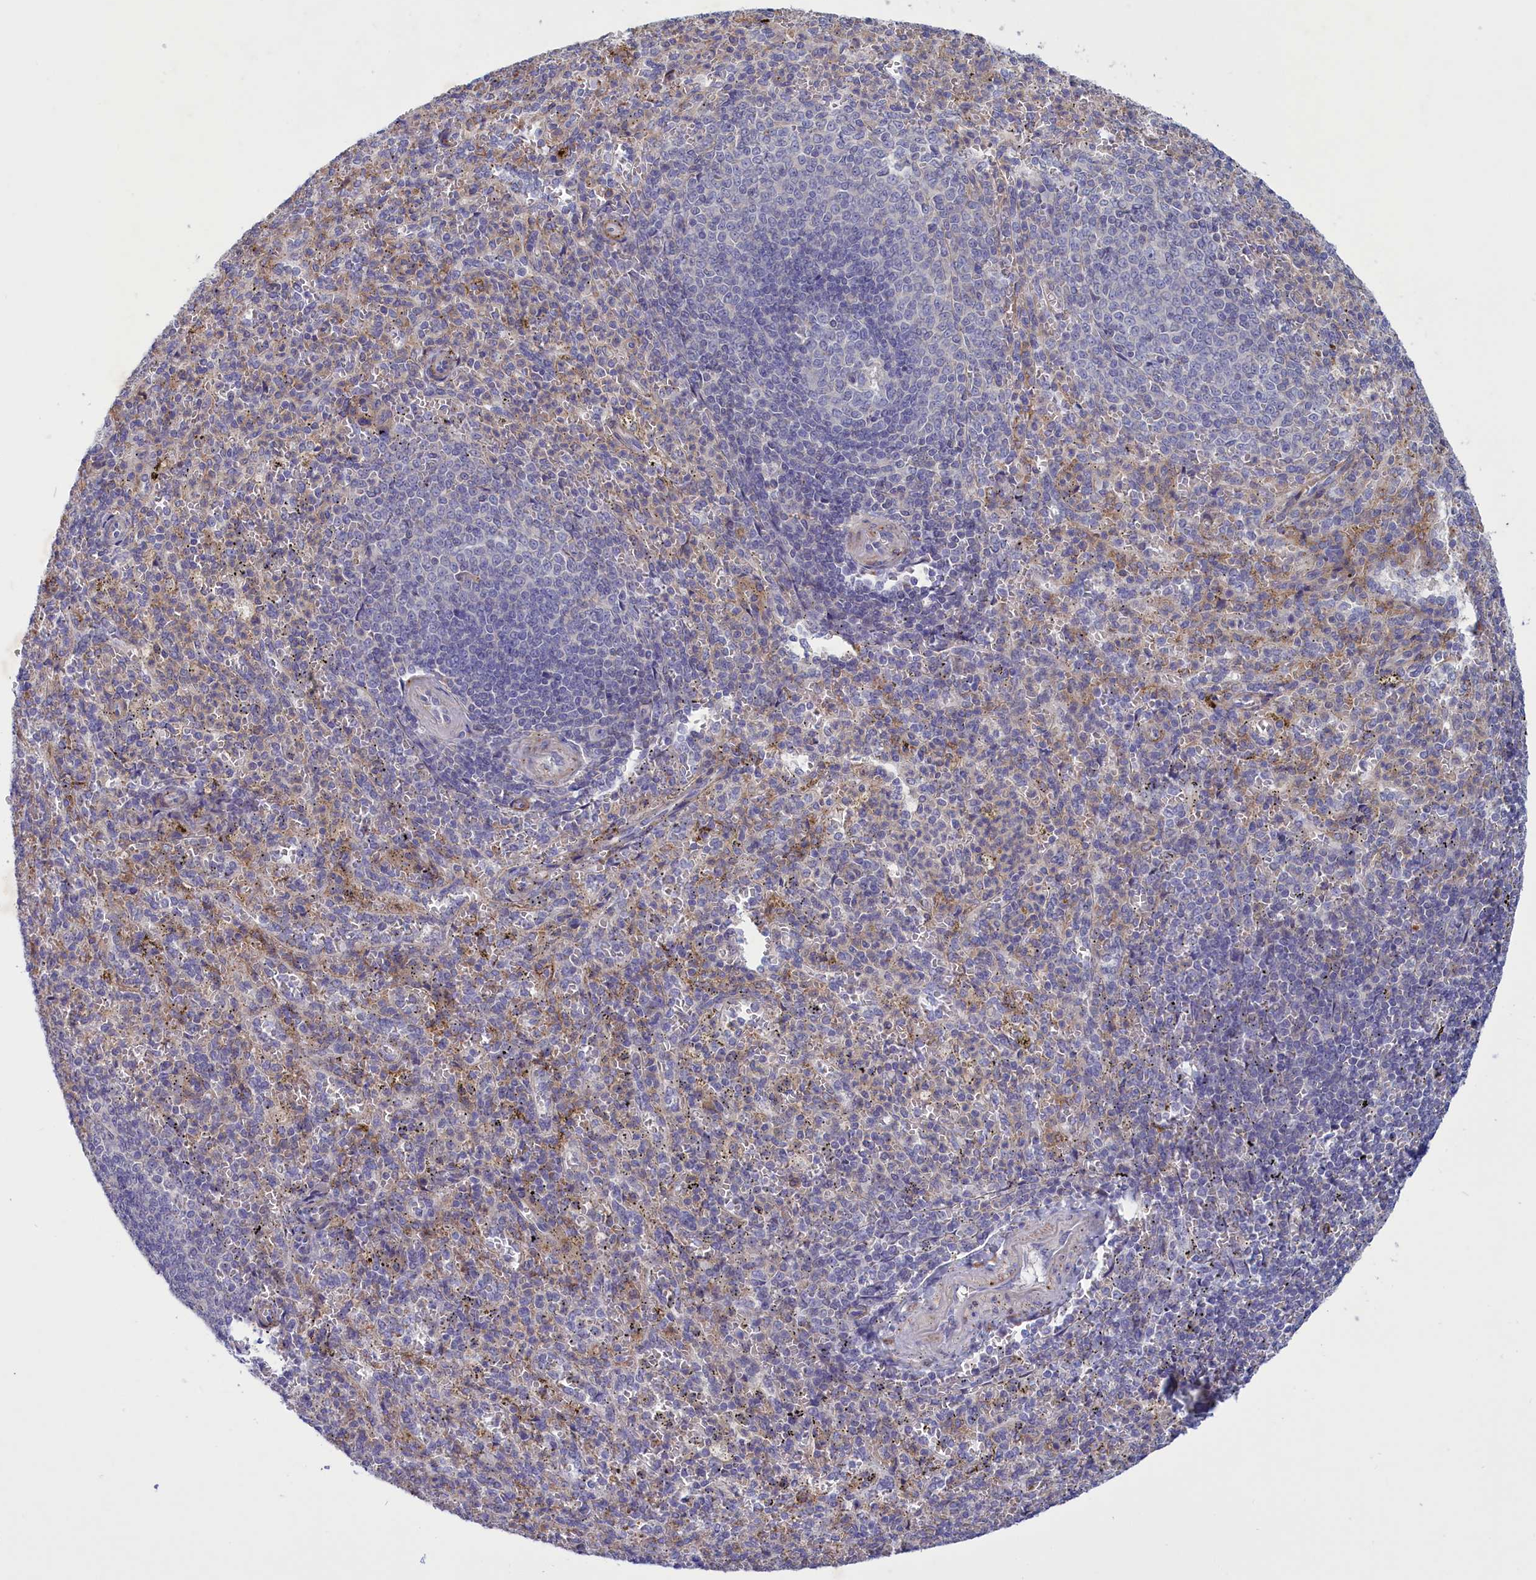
{"staining": {"intensity": "negative", "quantity": "none", "location": "none"}, "tissue": "spleen", "cell_type": "Cells in red pulp", "image_type": "normal", "snomed": [{"axis": "morphology", "description": "Normal tissue, NOS"}, {"axis": "topography", "description": "Spleen"}], "caption": "A micrograph of human spleen is negative for staining in cells in red pulp. (DAB immunohistochemistry (IHC) visualized using brightfield microscopy, high magnification).", "gene": "CORO2A", "patient": {"sex": "female", "age": 21}}